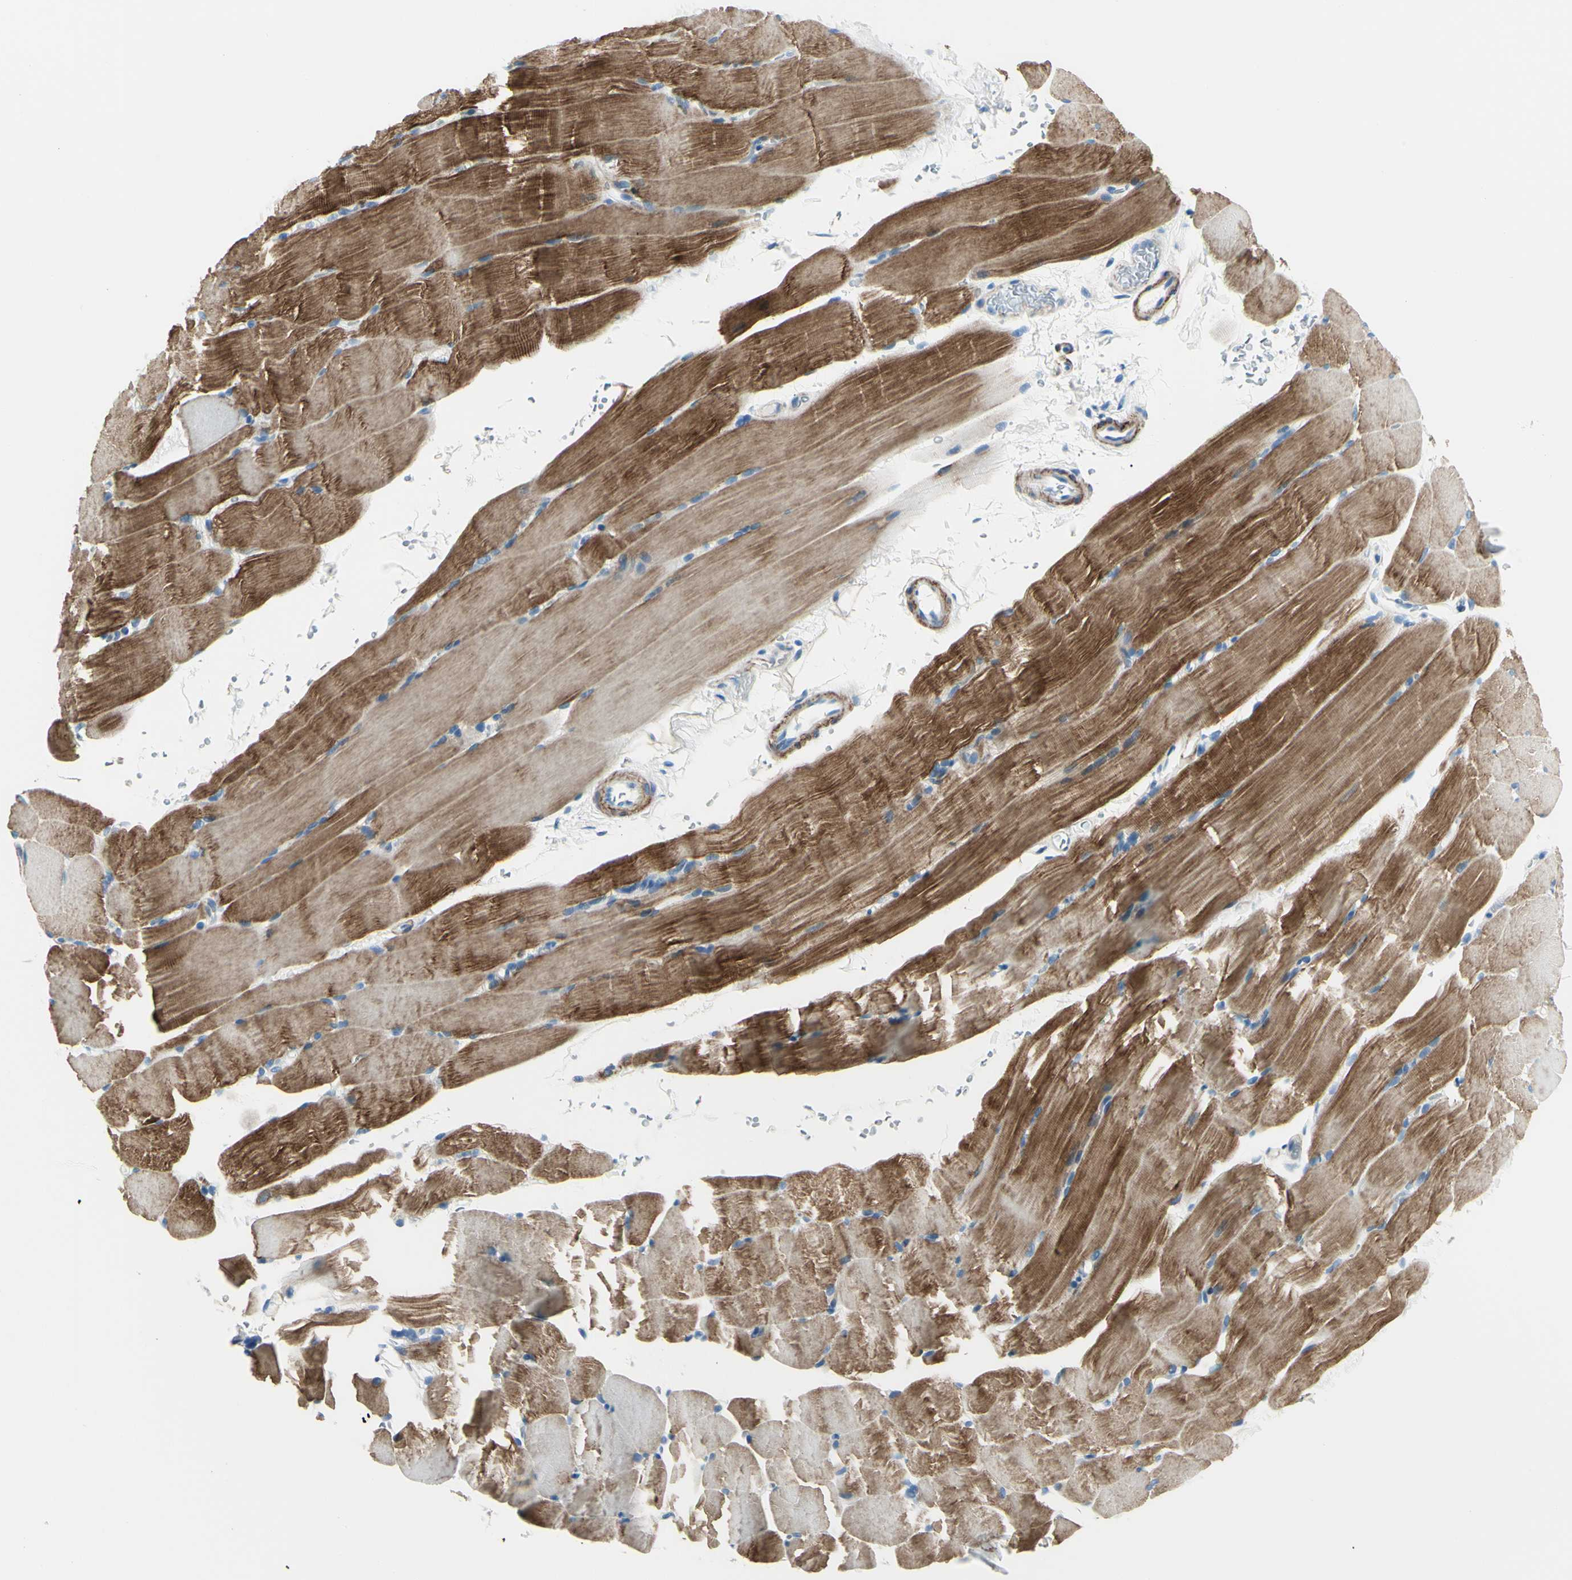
{"staining": {"intensity": "strong", "quantity": ">75%", "location": "cytoplasmic/membranous"}, "tissue": "skeletal muscle", "cell_type": "Myocytes", "image_type": "normal", "snomed": [{"axis": "morphology", "description": "Normal tissue, NOS"}, {"axis": "topography", "description": "Skeletal muscle"}, {"axis": "topography", "description": "Parathyroid gland"}], "caption": "High-power microscopy captured an immunohistochemistry (IHC) image of unremarkable skeletal muscle, revealing strong cytoplasmic/membranous expression in about >75% of myocytes.", "gene": "CDH15", "patient": {"sex": "female", "age": 37}}